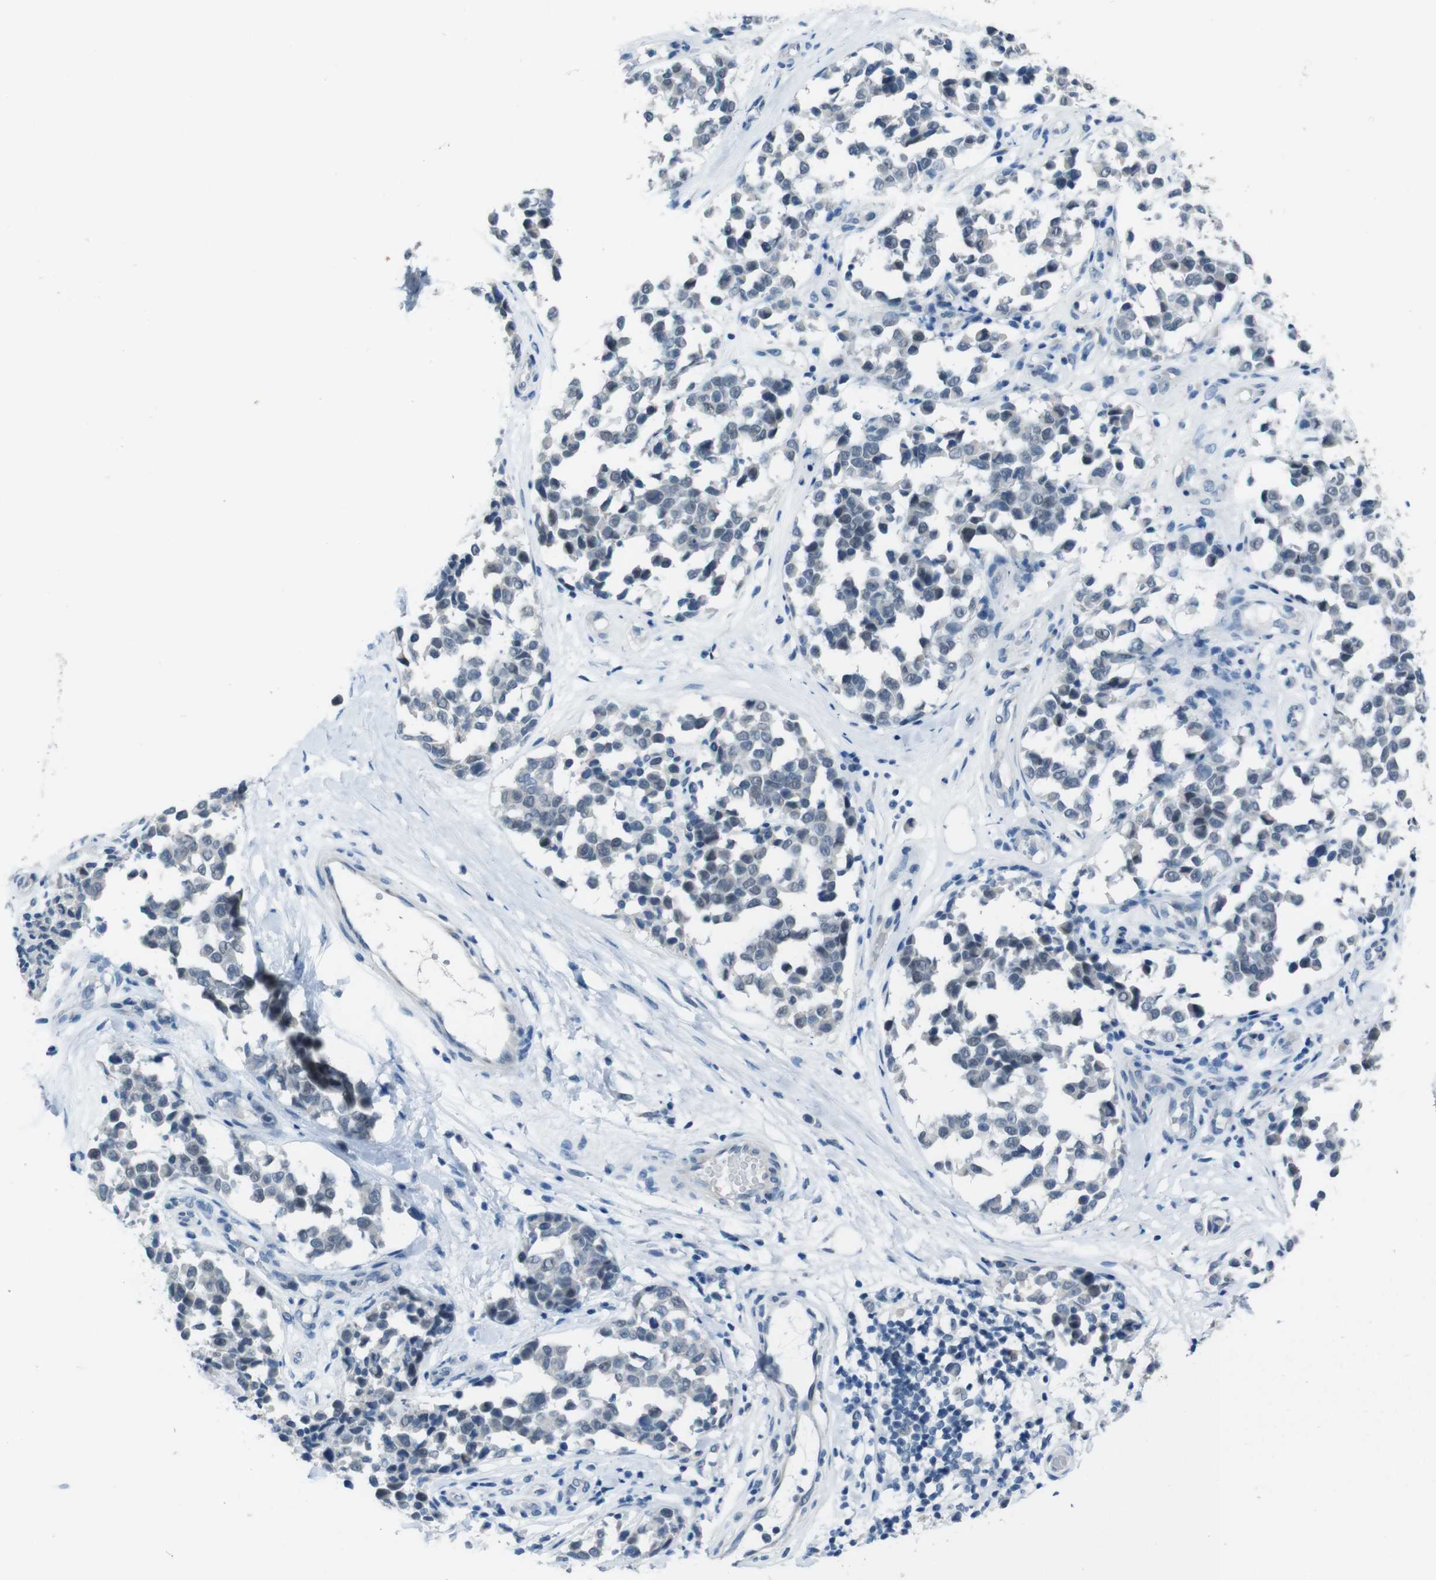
{"staining": {"intensity": "negative", "quantity": "none", "location": "none"}, "tissue": "melanoma", "cell_type": "Tumor cells", "image_type": "cancer", "snomed": [{"axis": "morphology", "description": "Malignant melanoma, NOS"}, {"axis": "topography", "description": "Skin"}], "caption": "Immunohistochemistry of melanoma displays no expression in tumor cells.", "gene": "CDHR2", "patient": {"sex": "female", "age": 64}}